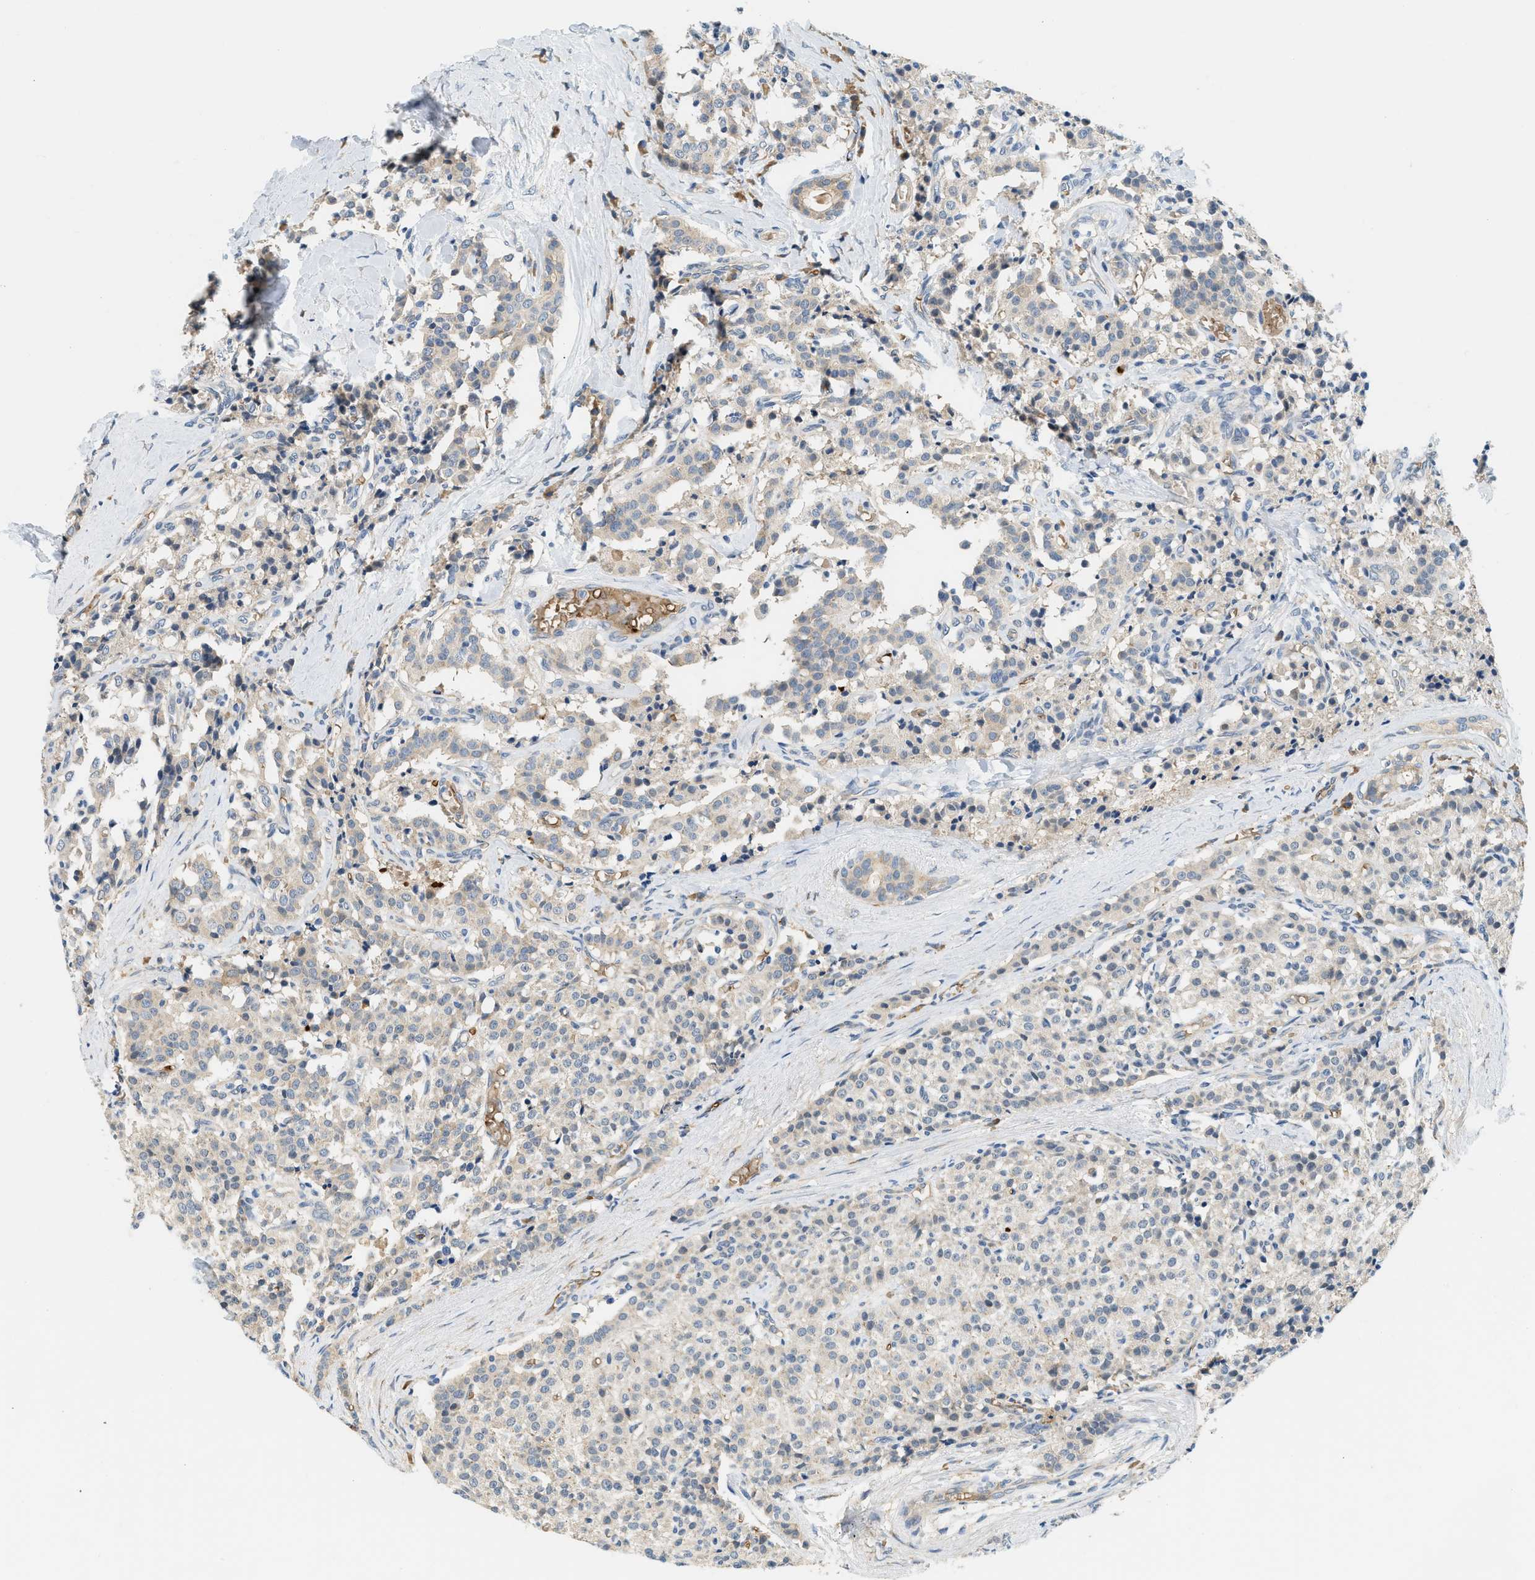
{"staining": {"intensity": "weak", "quantity": "<25%", "location": "cytoplasmic/membranous"}, "tissue": "carcinoid", "cell_type": "Tumor cells", "image_type": "cancer", "snomed": [{"axis": "morphology", "description": "Carcinoid, malignant, NOS"}, {"axis": "topography", "description": "Lung"}], "caption": "Human carcinoid stained for a protein using immunohistochemistry demonstrates no positivity in tumor cells.", "gene": "CYTH2", "patient": {"sex": "male", "age": 30}}